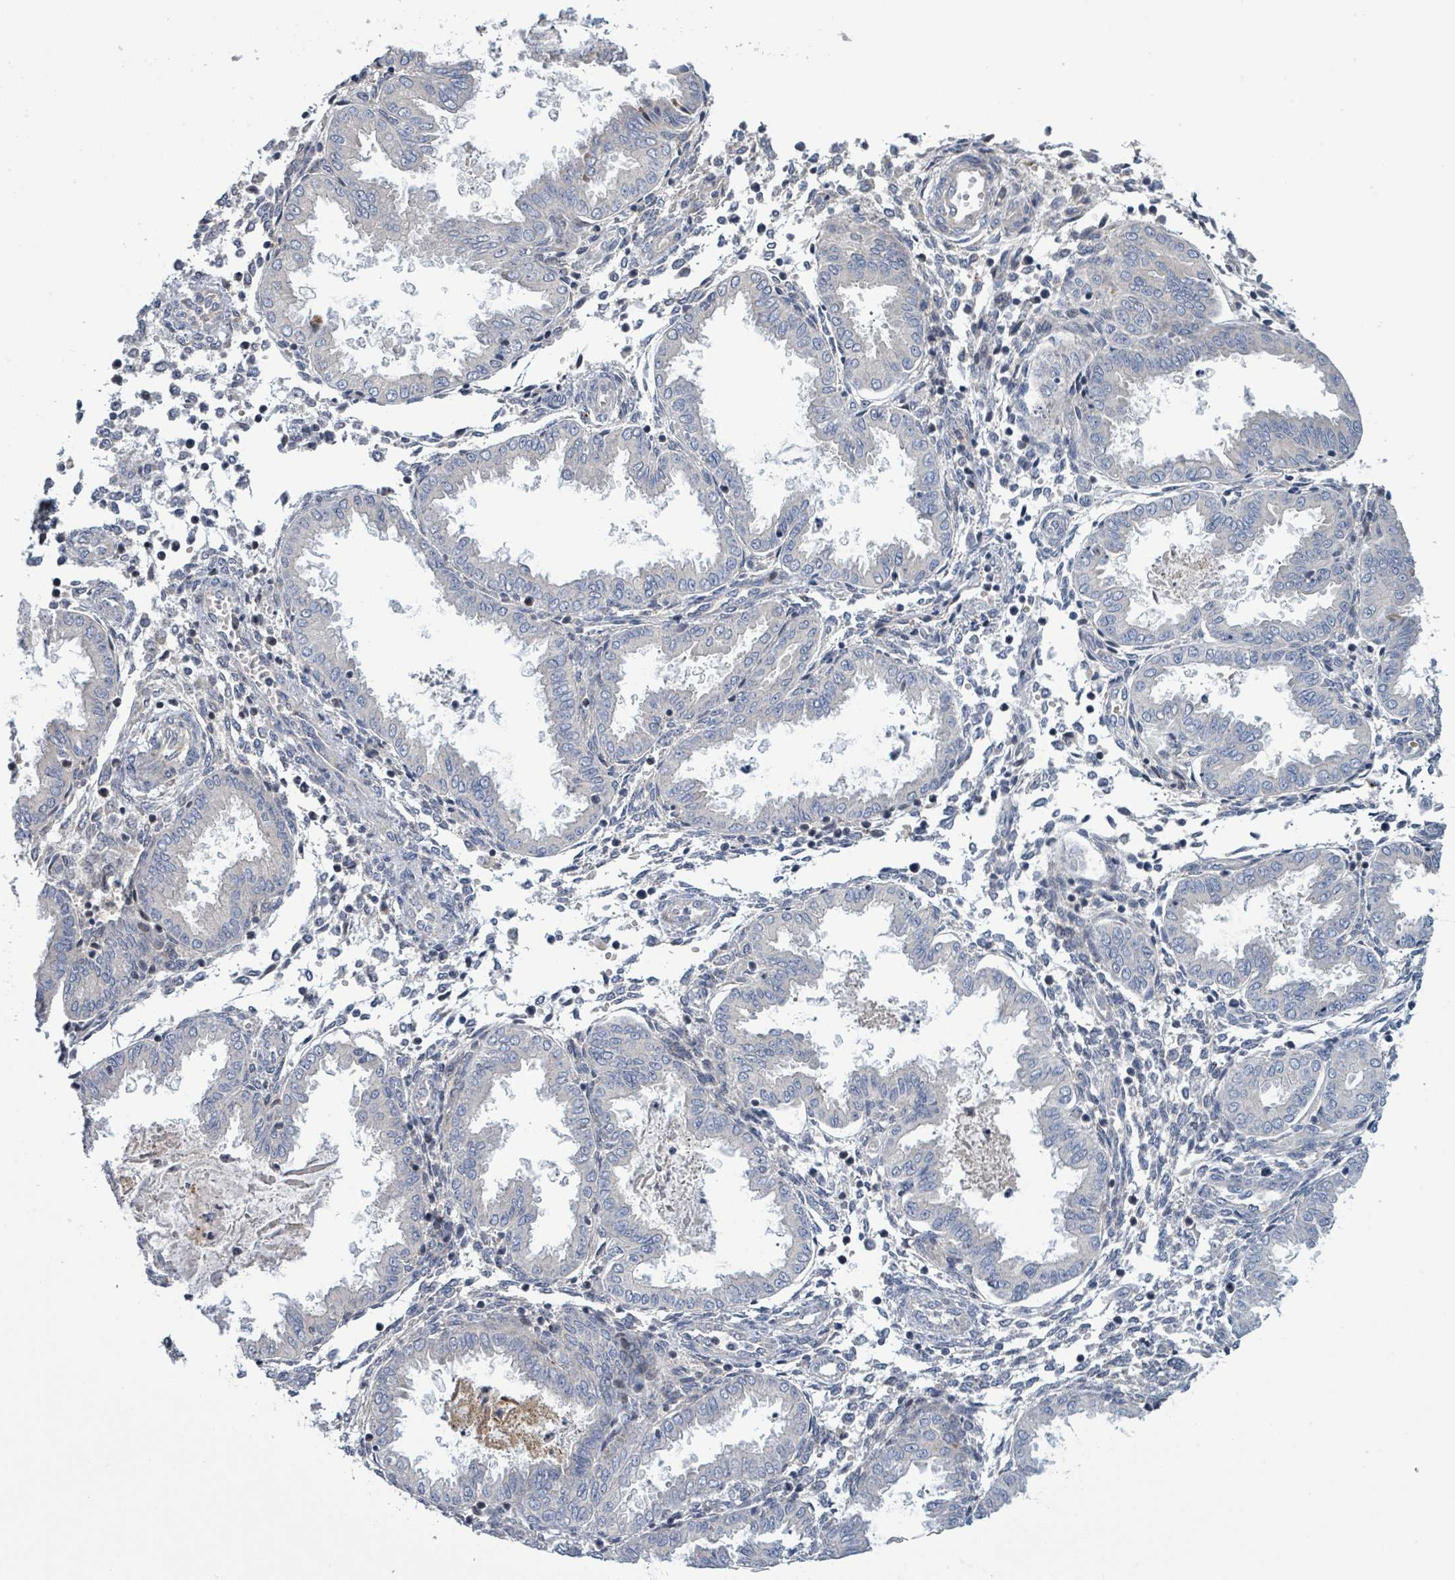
{"staining": {"intensity": "negative", "quantity": "none", "location": "none"}, "tissue": "endometrium", "cell_type": "Cells in endometrial stroma", "image_type": "normal", "snomed": [{"axis": "morphology", "description": "Normal tissue, NOS"}, {"axis": "topography", "description": "Endometrium"}], "caption": "Immunohistochemistry of unremarkable endometrium reveals no staining in cells in endometrial stroma.", "gene": "CFAP210", "patient": {"sex": "female", "age": 33}}